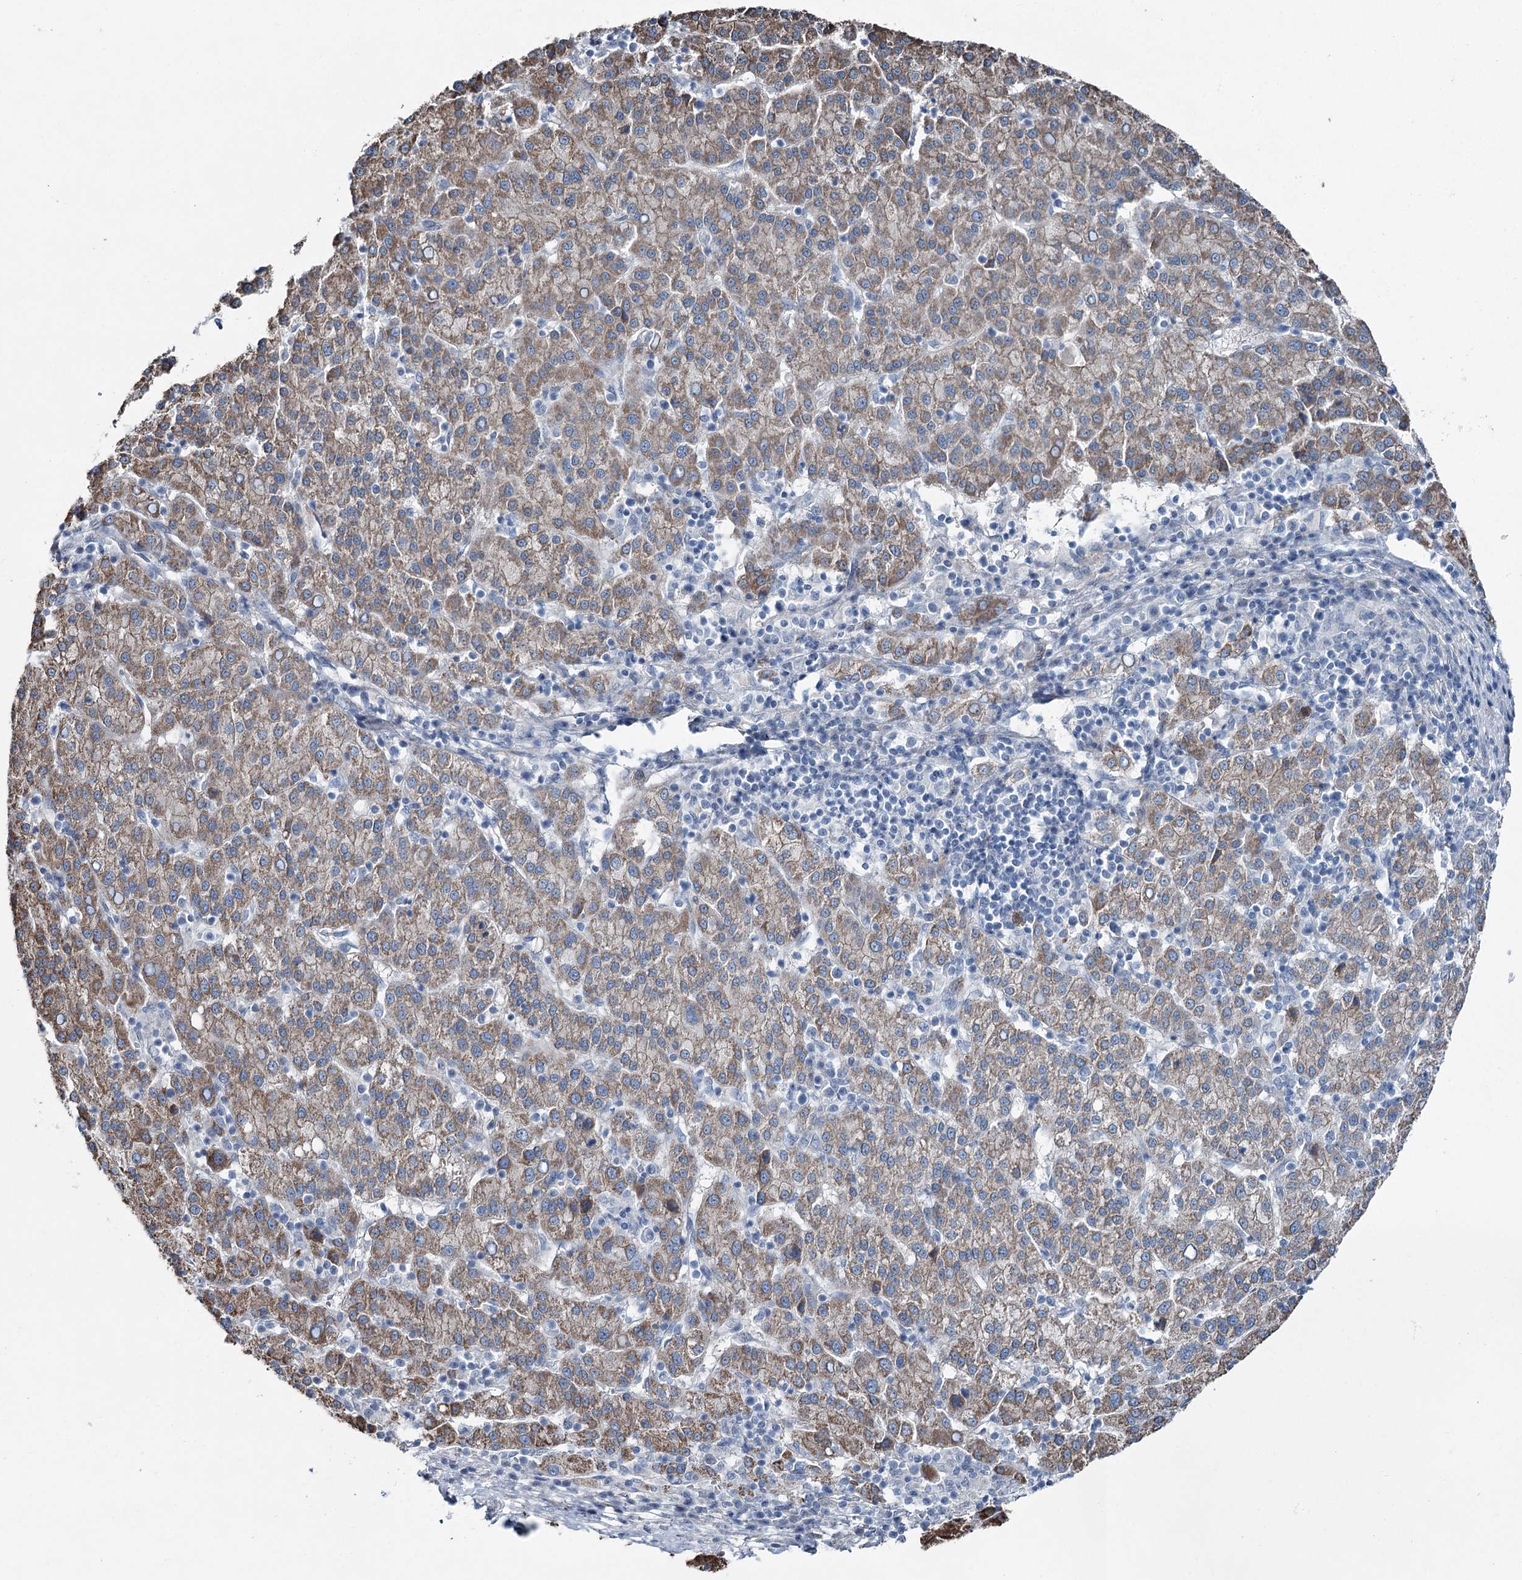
{"staining": {"intensity": "moderate", "quantity": ">75%", "location": "cytoplasmic/membranous"}, "tissue": "liver cancer", "cell_type": "Tumor cells", "image_type": "cancer", "snomed": [{"axis": "morphology", "description": "Carcinoma, Hepatocellular, NOS"}, {"axis": "topography", "description": "Liver"}], "caption": "This micrograph exhibits IHC staining of hepatocellular carcinoma (liver), with medium moderate cytoplasmic/membranous expression in about >75% of tumor cells.", "gene": "FAM120B", "patient": {"sex": "female", "age": 58}}